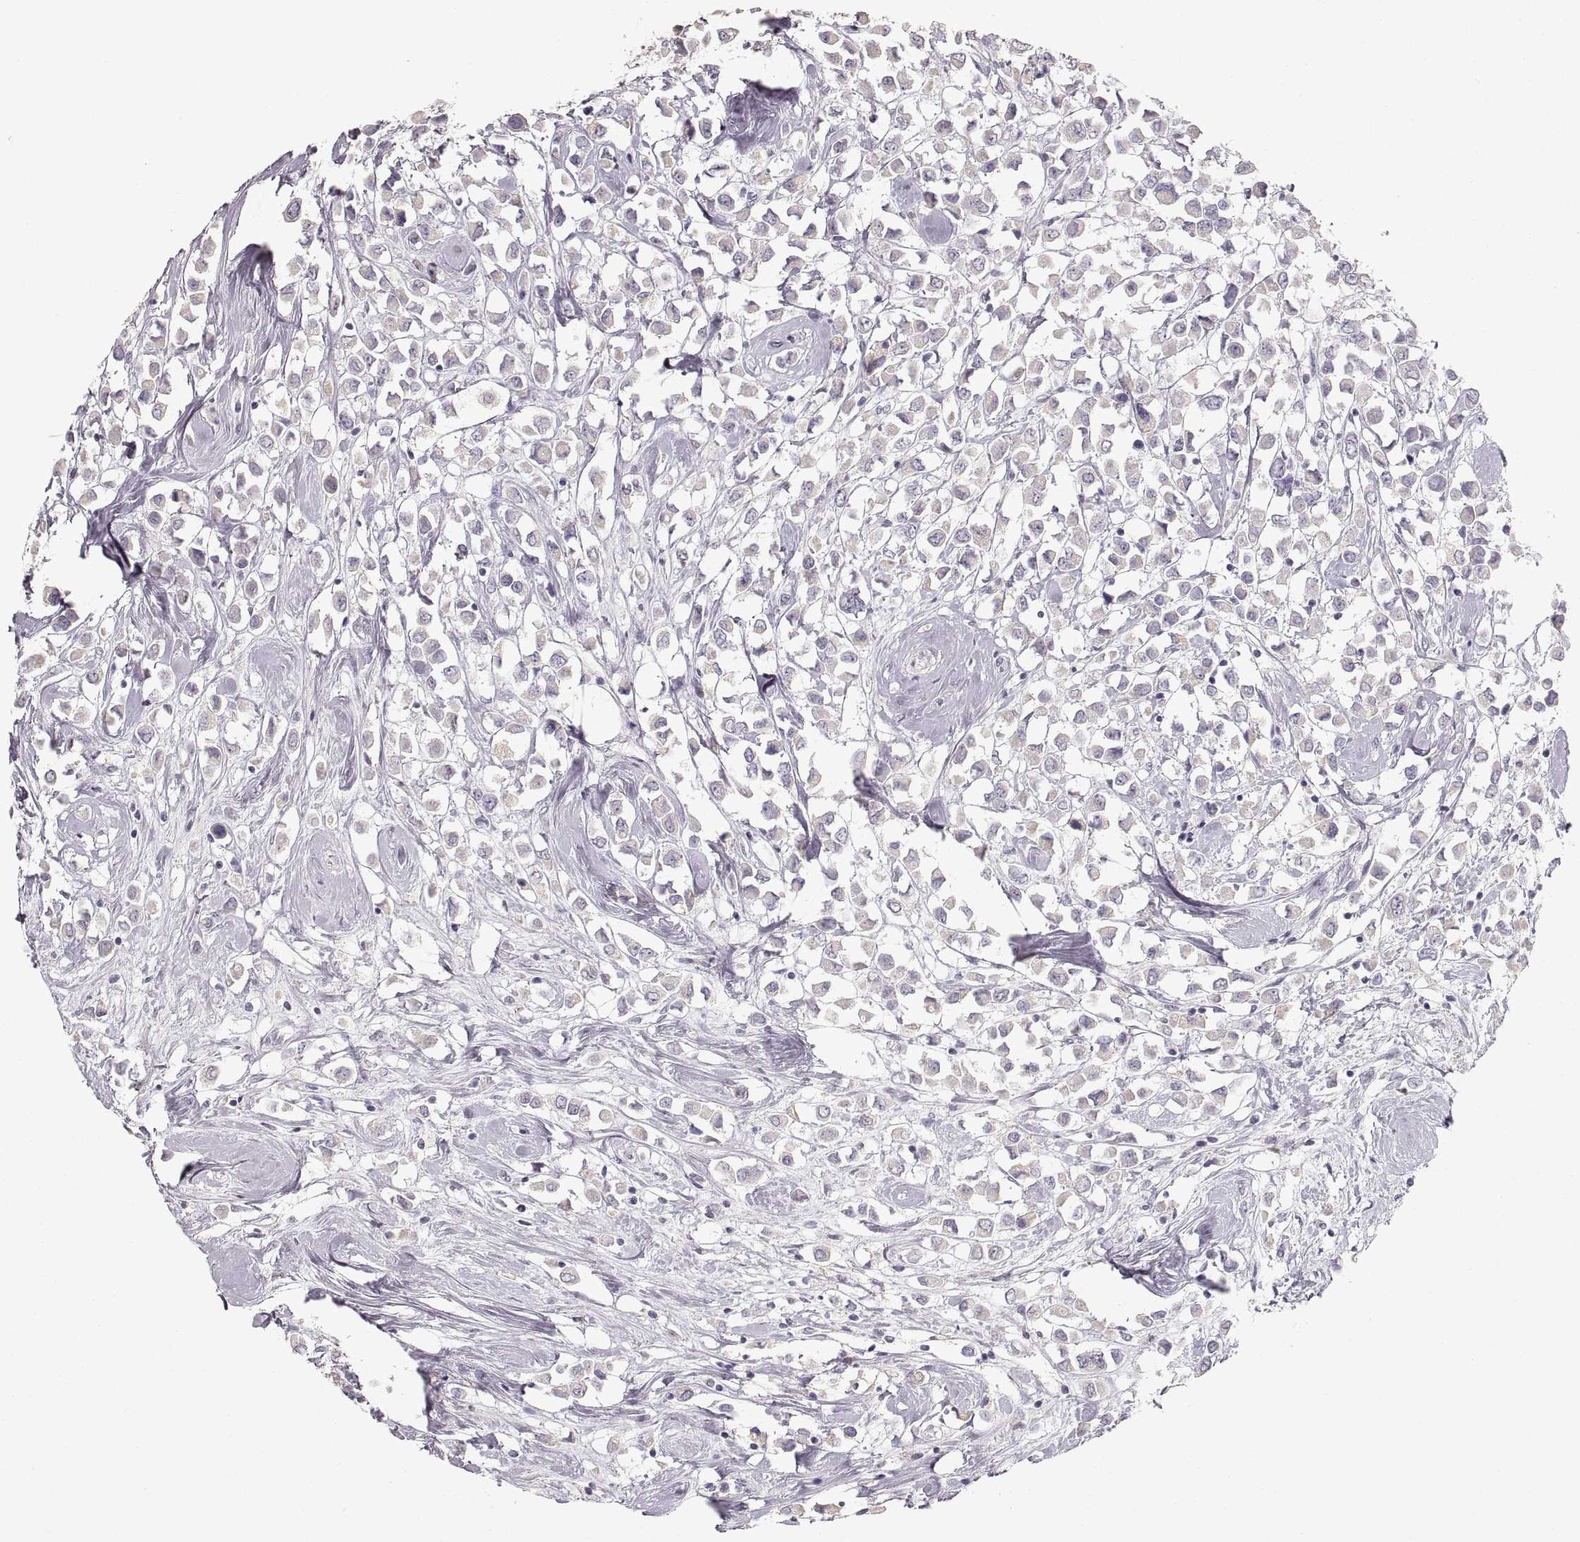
{"staining": {"intensity": "negative", "quantity": "none", "location": "none"}, "tissue": "breast cancer", "cell_type": "Tumor cells", "image_type": "cancer", "snomed": [{"axis": "morphology", "description": "Duct carcinoma"}, {"axis": "topography", "description": "Breast"}], "caption": "The photomicrograph reveals no staining of tumor cells in breast infiltrating ductal carcinoma.", "gene": "ZP3", "patient": {"sex": "female", "age": 61}}